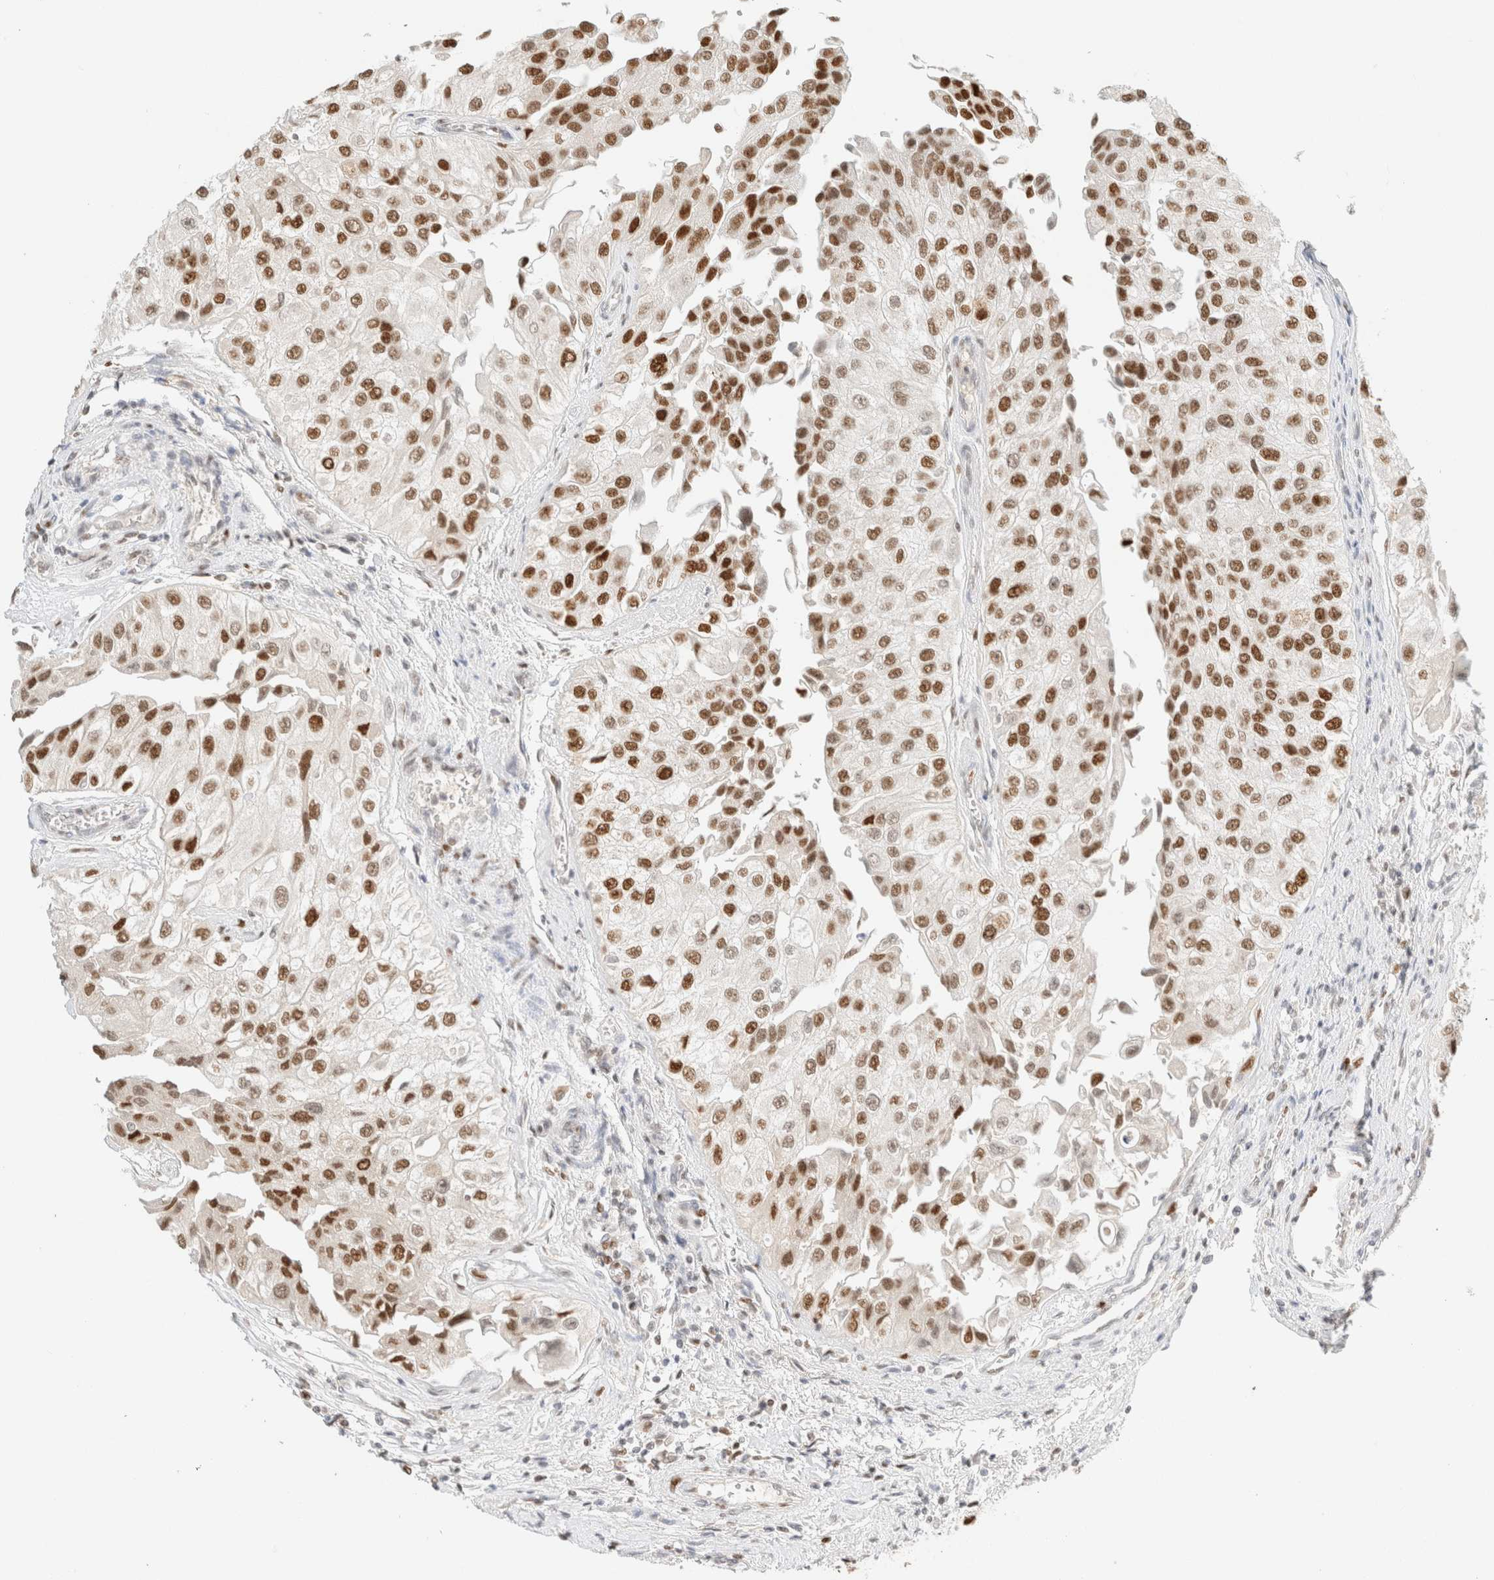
{"staining": {"intensity": "strong", "quantity": ">75%", "location": "nuclear"}, "tissue": "urothelial cancer", "cell_type": "Tumor cells", "image_type": "cancer", "snomed": [{"axis": "morphology", "description": "Urothelial carcinoma, High grade"}, {"axis": "topography", "description": "Kidney"}, {"axis": "topography", "description": "Urinary bladder"}], "caption": "This is an image of IHC staining of high-grade urothelial carcinoma, which shows strong staining in the nuclear of tumor cells.", "gene": "DDB2", "patient": {"sex": "male", "age": 77}}